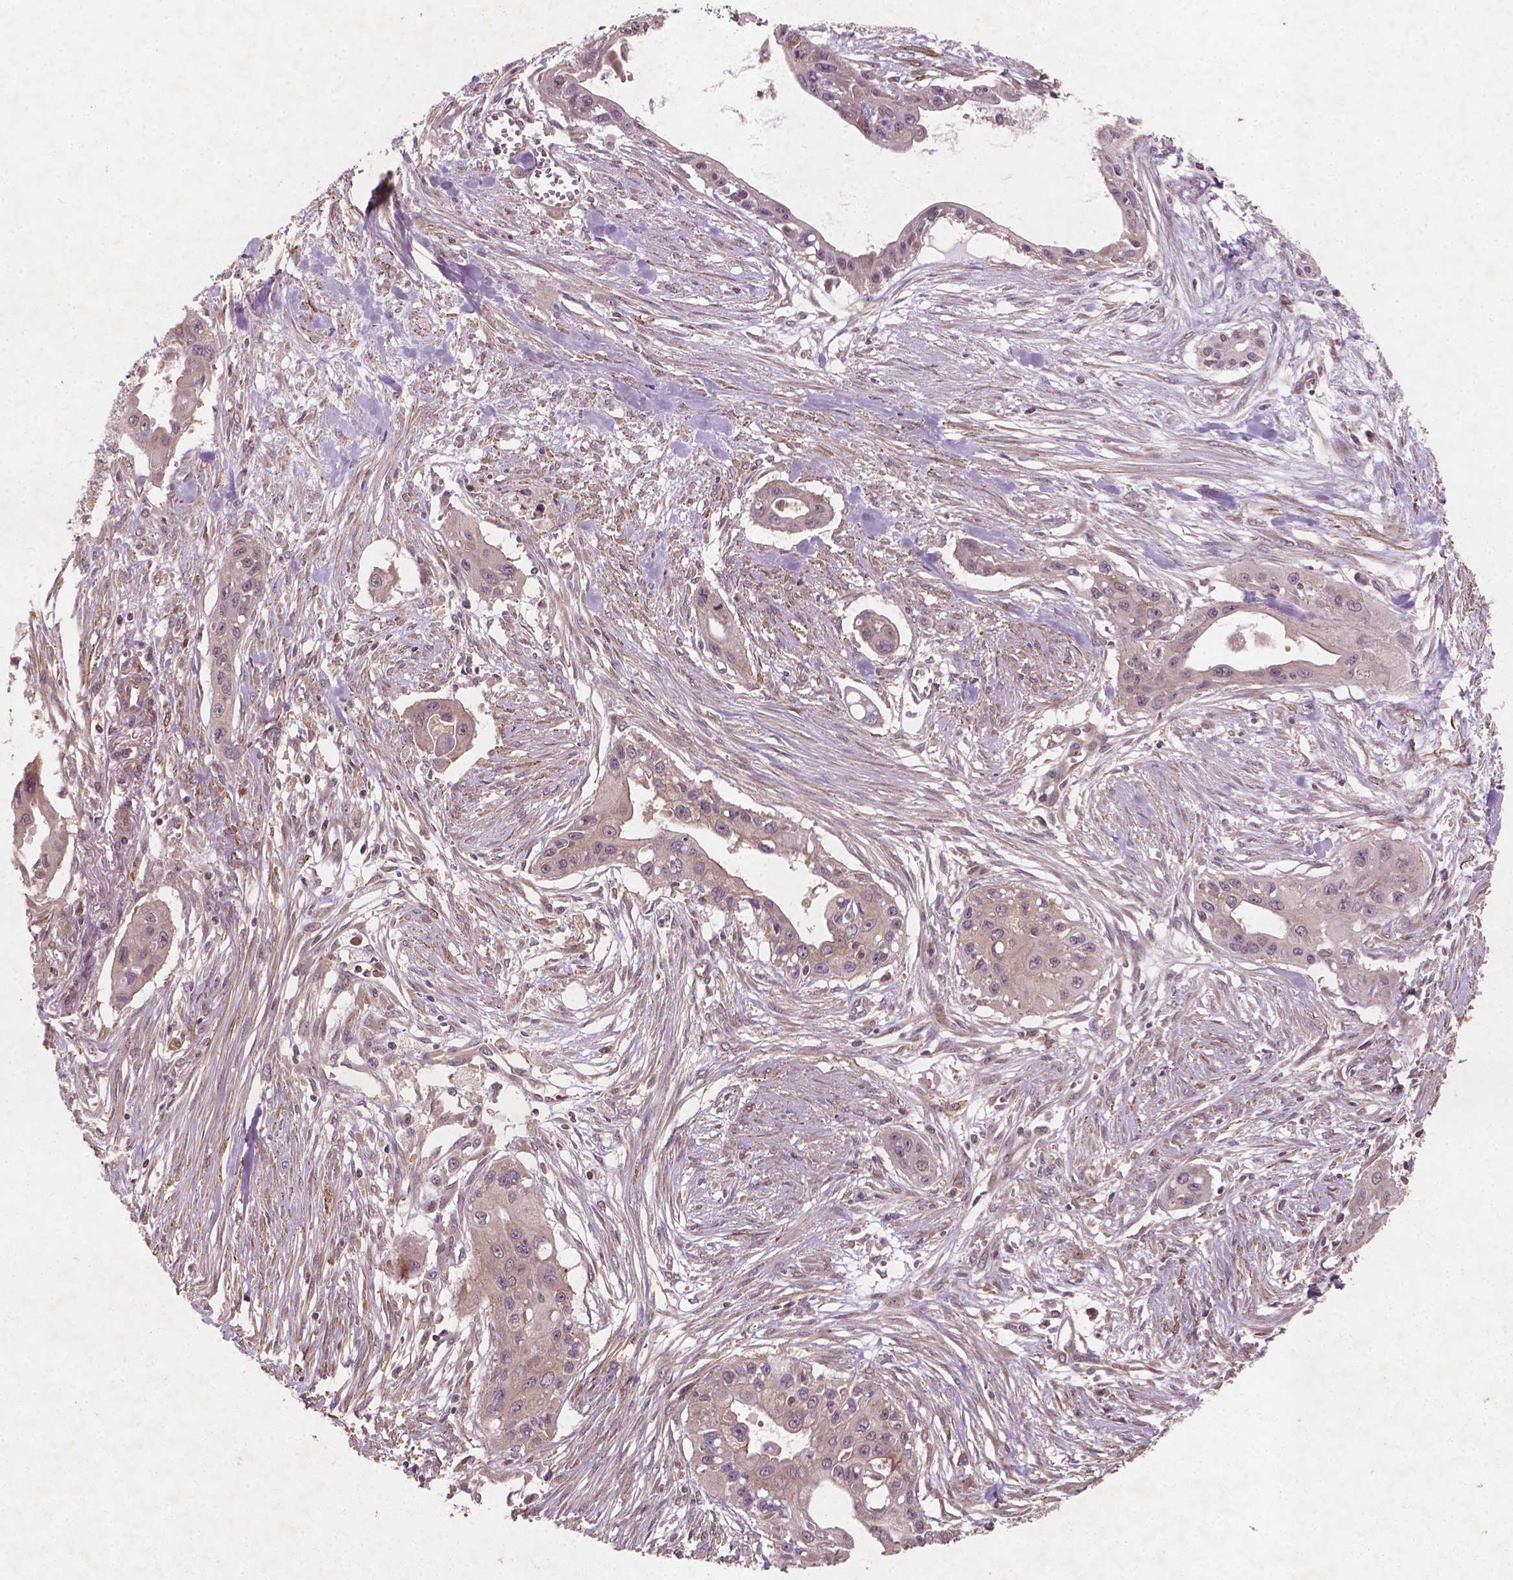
{"staining": {"intensity": "weak", "quantity": "25%-75%", "location": "cytoplasmic/membranous"}, "tissue": "pancreatic cancer", "cell_type": "Tumor cells", "image_type": "cancer", "snomed": [{"axis": "morphology", "description": "Adenocarcinoma, NOS"}, {"axis": "topography", "description": "Pancreas"}], "caption": "Immunohistochemistry (IHC) of pancreatic cancer shows low levels of weak cytoplasmic/membranous expression in about 25%-75% of tumor cells.", "gene": "CYFIP2", "patient": {"sex": "male", "age": 60}}